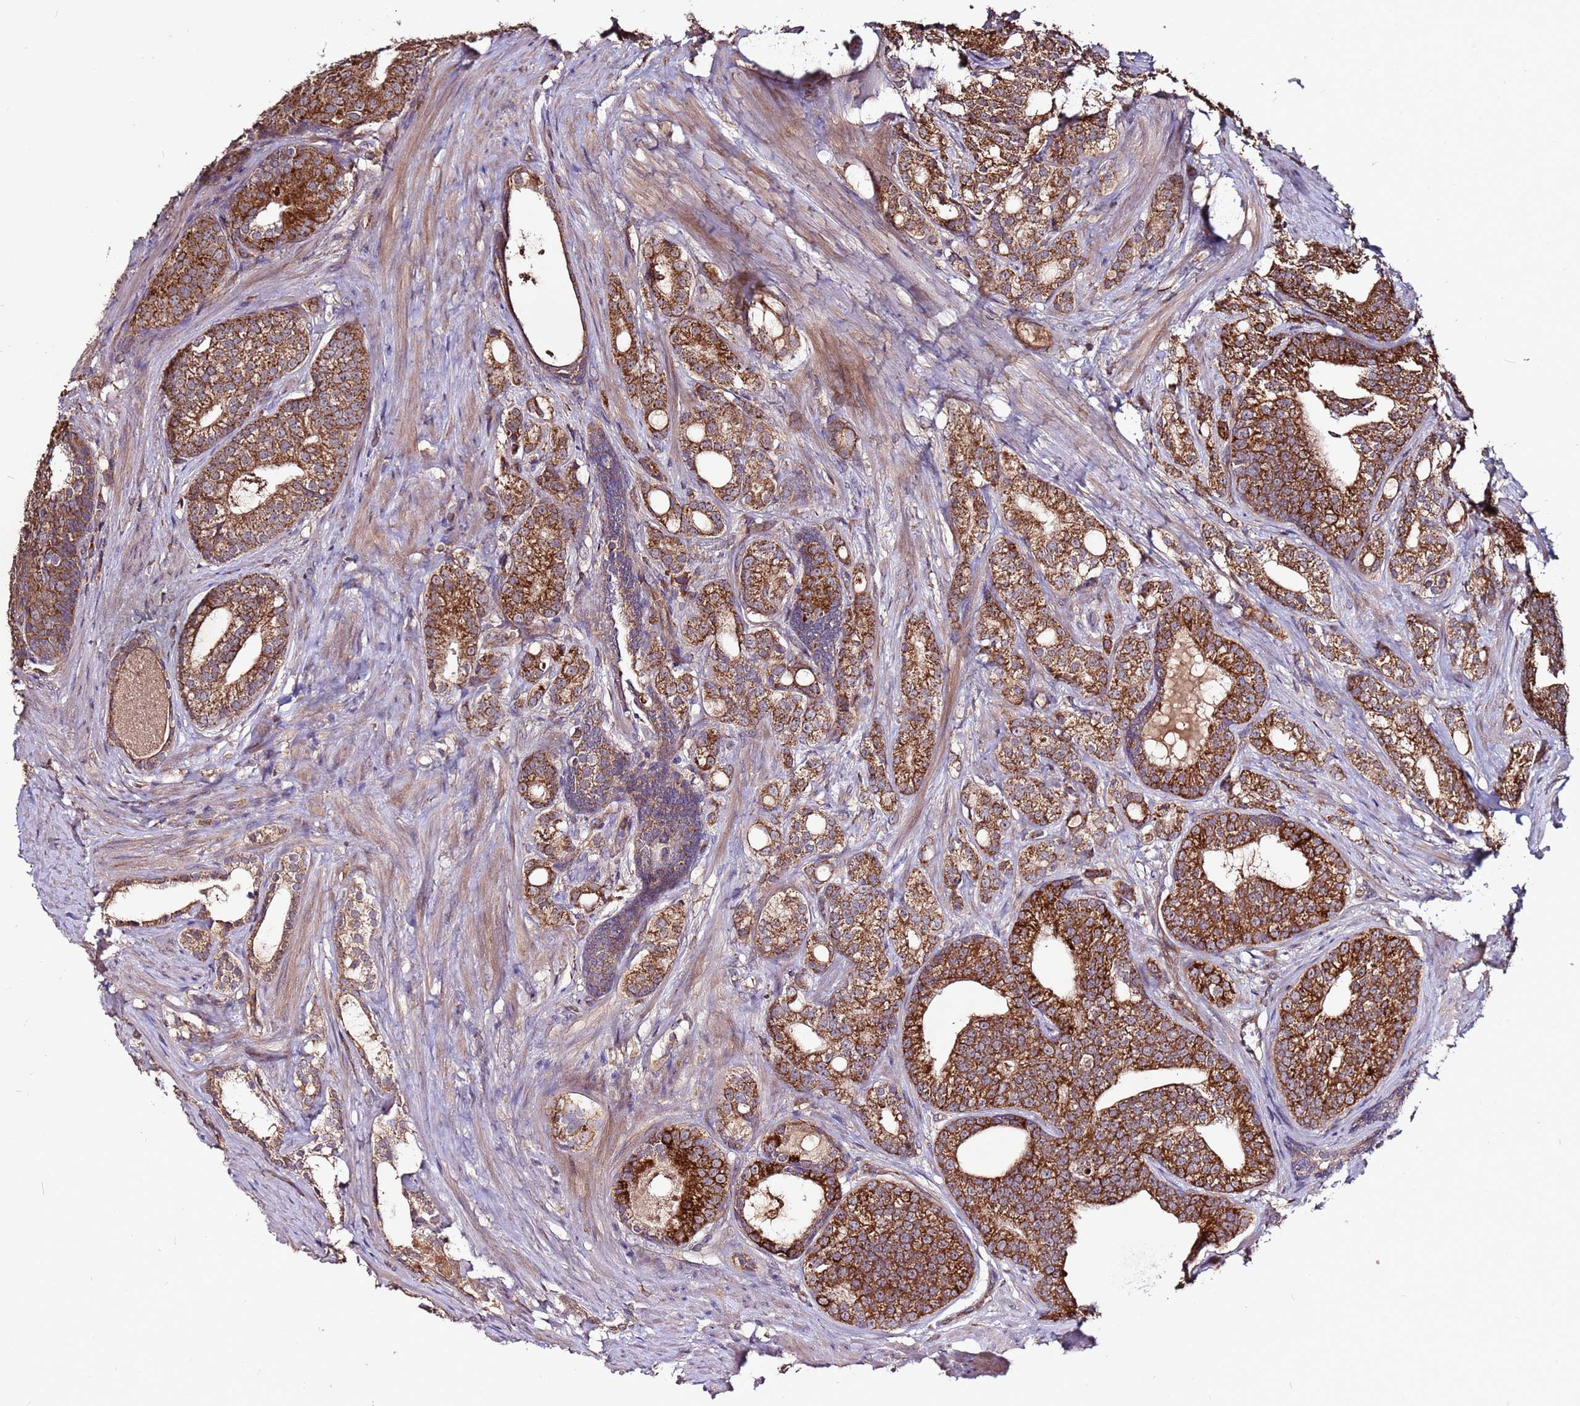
{"staining": {"intensity": "strong", "quantity": ">75%", "location": "cytoplasmic/membranous"}, "tissue": "prostate cancer", "cell_type": "Tumor cells", "image_type": "cancer", "snomed": [{"axis": "morphology", "description": "Adenocarcinoma, Low grade"}, {"axis": "topography", "description": "Prostate"}], "caption": "There is high levels of strong cytoplasmic/membranous positivity in tumor cells of adenocarcinoma (low-grade) (prostate), as demonstrated by immunohistochemical staining (brown color).", "gene": "RPS15A", "patient": {"sex": "male", "age": 71}}